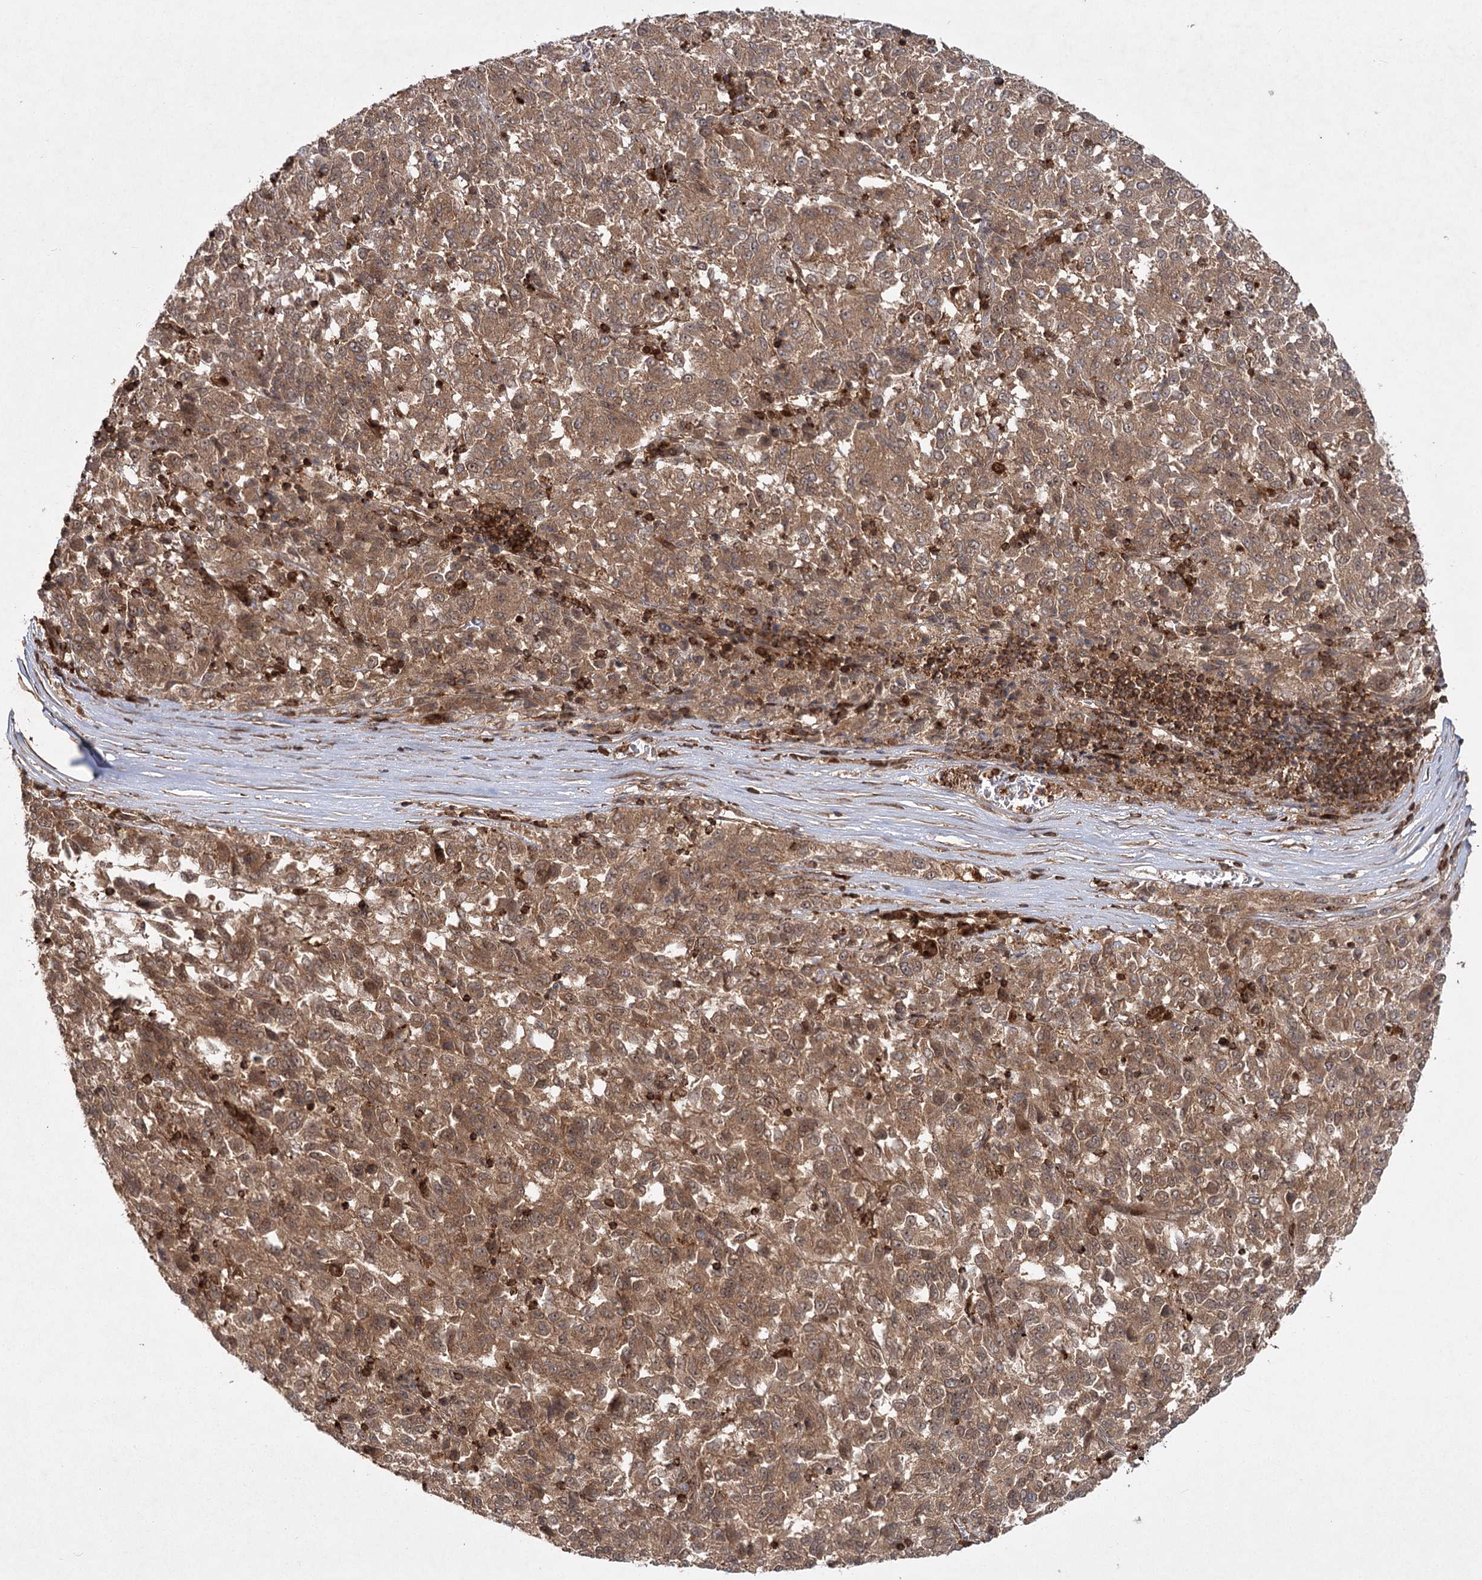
{"staining": {"intensity": "moderate", "quantity": ">75%", "location": "cytoplasmic/membranous"}, "tissue": "melanoma", "cell_type": "Tumor cells", "image_type": "cancer", "snomed": [{"axis": "morphology", "description": "Malignant melanoma, Metastatic site"}, {"axis": "topography", "description": "Lung"}], "caption": "Moderate cytoplasmic/membranous positivity for a protein is identified in approximately >75% of tumor cells of malignant melanoma (metastatic site) using immunohistochemistry.", "gene": "MDFIC", "patient": {"sex": "male", "age": 64}}